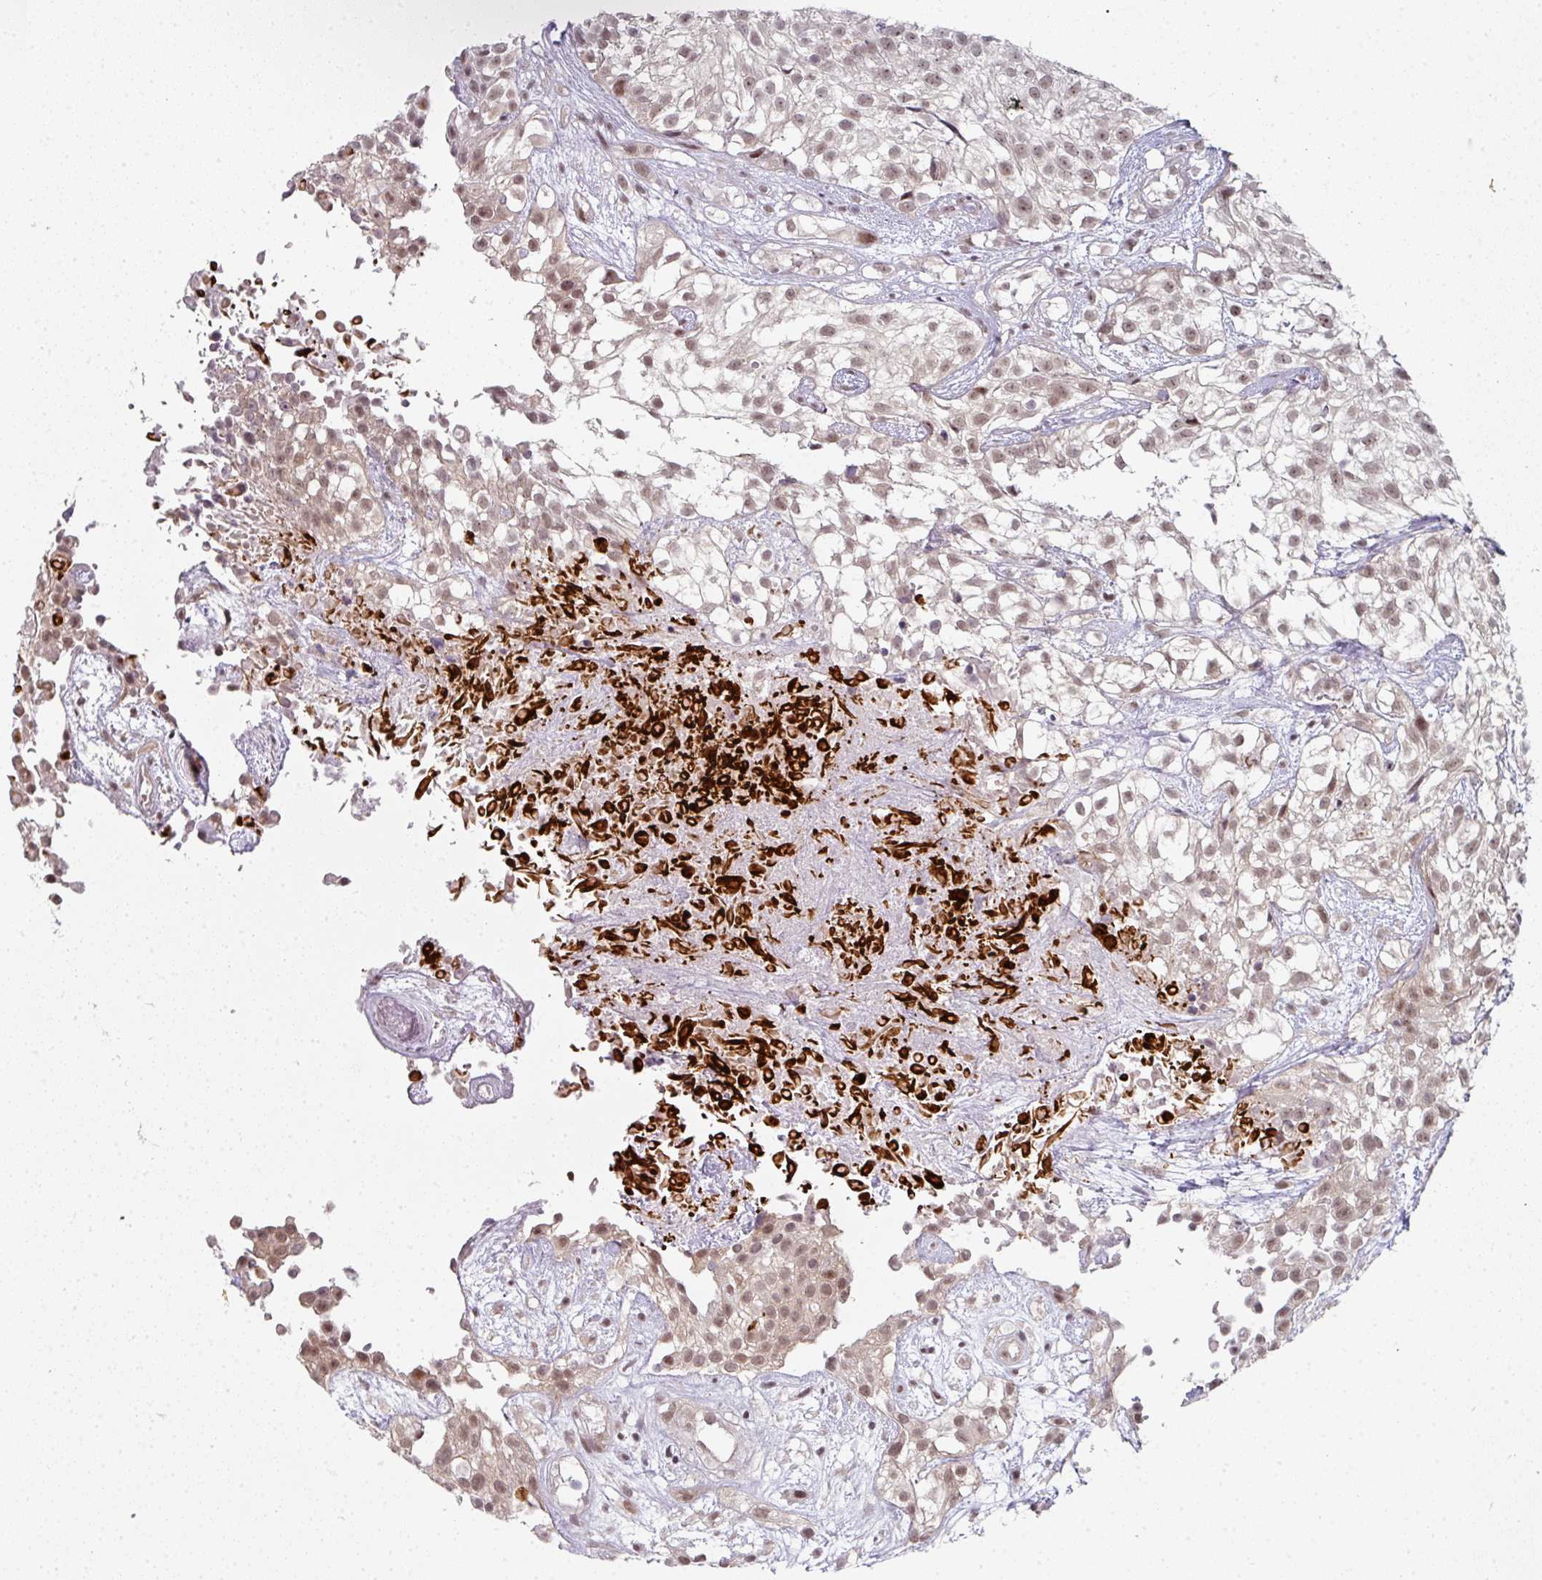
{"staining": {"intensity": "weak", "quantity": ">75%", "location": "nuclear"}, "tissue": "urothelial cancer", "cell_type": "Tumor cells", "image_type": "cancer", "snomed": [{"axis": "morphology", "description": "Urothelial carcinoma, High grade"}, {"axis": "topography", "description": "Urinary bladder"}], "caption": "Immunohistochemical staining of human urothelial cancer demonstrates weak nuclear protein positivity in approximately >75% of tumor cells. (DAB (3,3'-diaminobenzidine) IHC with brightfield microscopy, high magnification).", "gene": "TMCC1", "patient": {"sex": "male", "age": 56}}